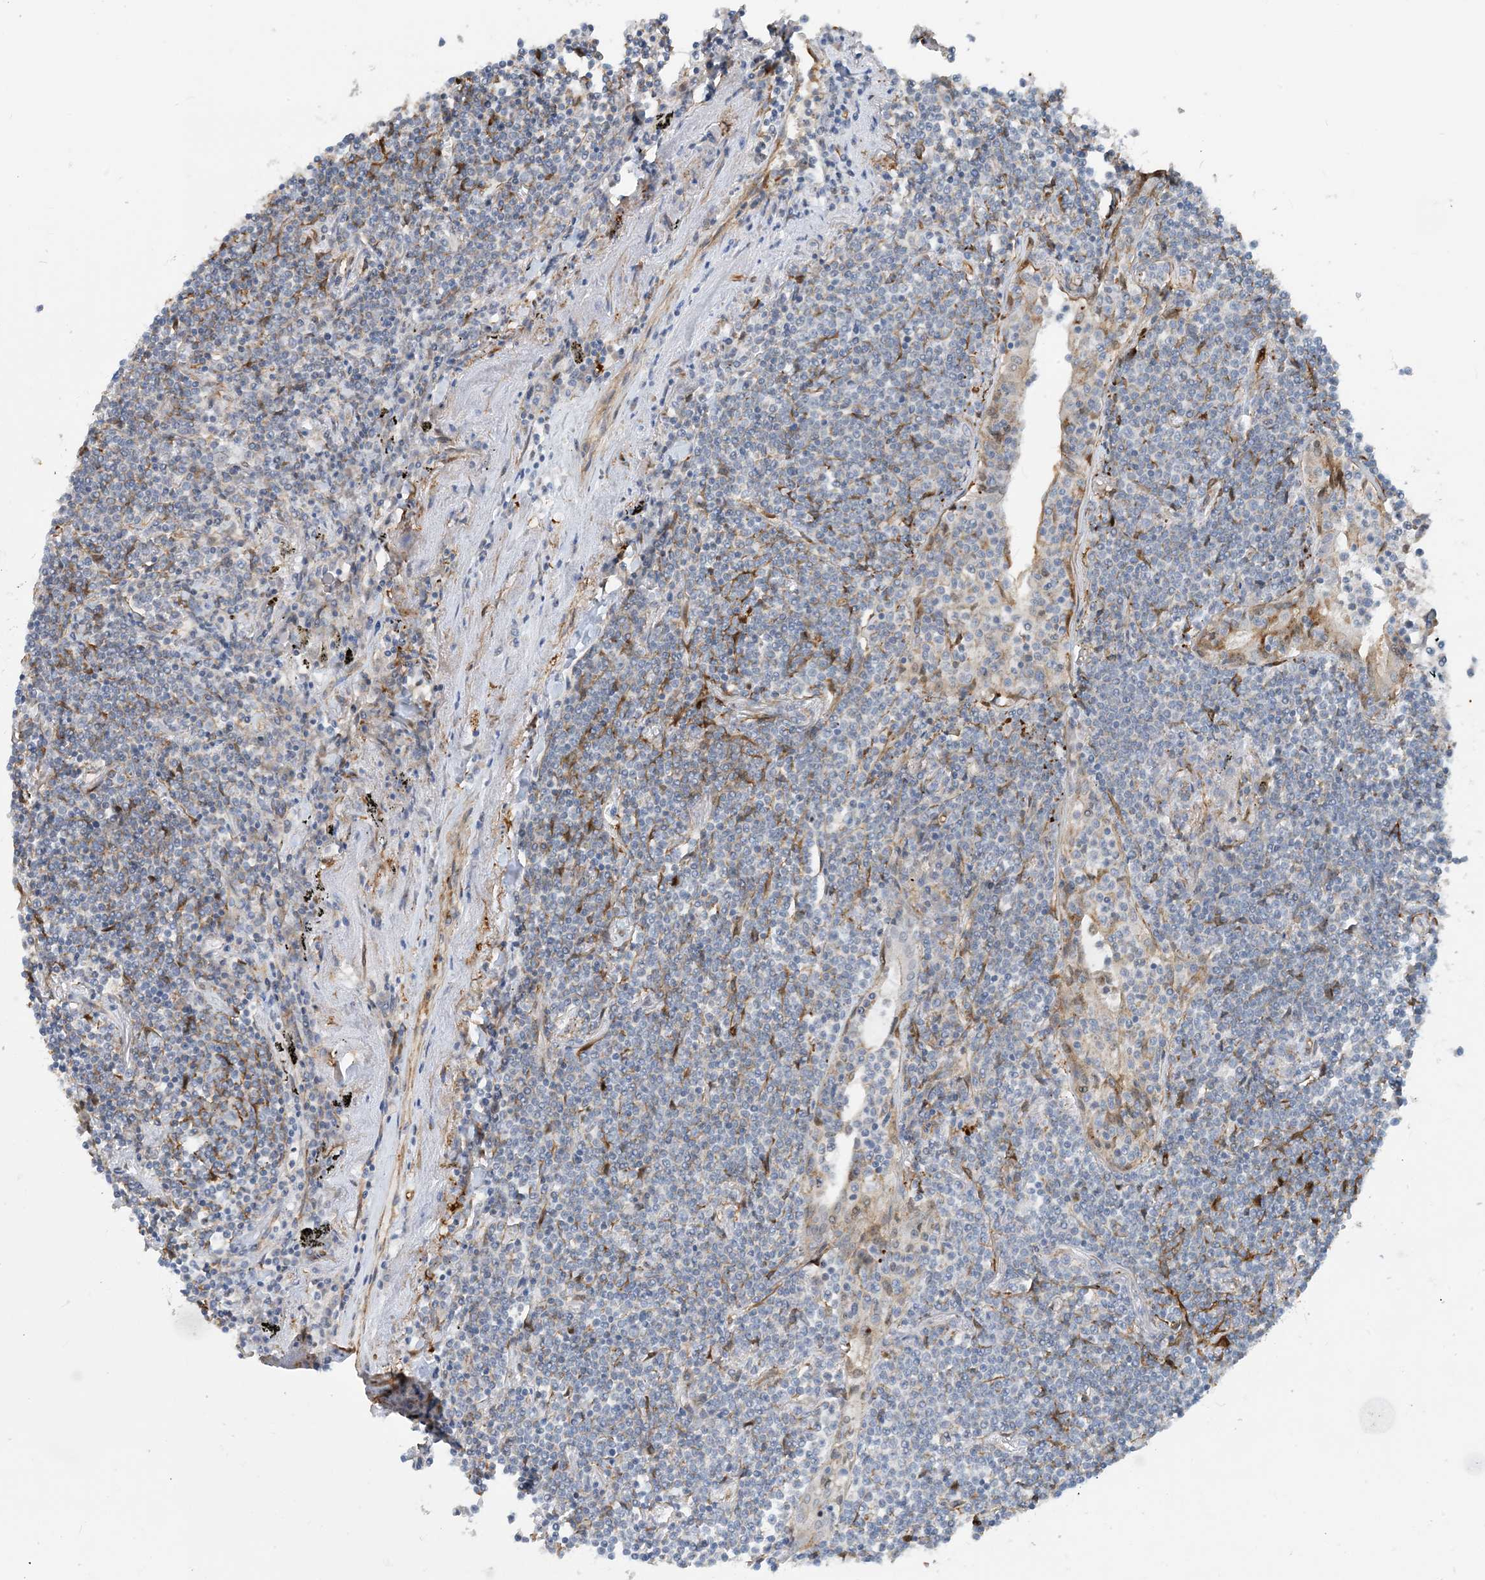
{"staining": {"intensity": "negative", "quantity": "none", "location": "none"}, "tissue": "lymphoma", "cell_type": "Tumor cells", "image_type": "cancer", "snomed": [{"axis": "morphology", "description": "Malignant lymphoma, non-Hodgkin's type, Low grade"}, {"axis": "topography", "description": "Lung"}], "caption": "Human lymphoma stained for a protein using immunohistochemistry (IHC) exhibits no positivity in tumor cells.", "gene": "EIF2A", "patient": {"sex": "female", "age": 71}}